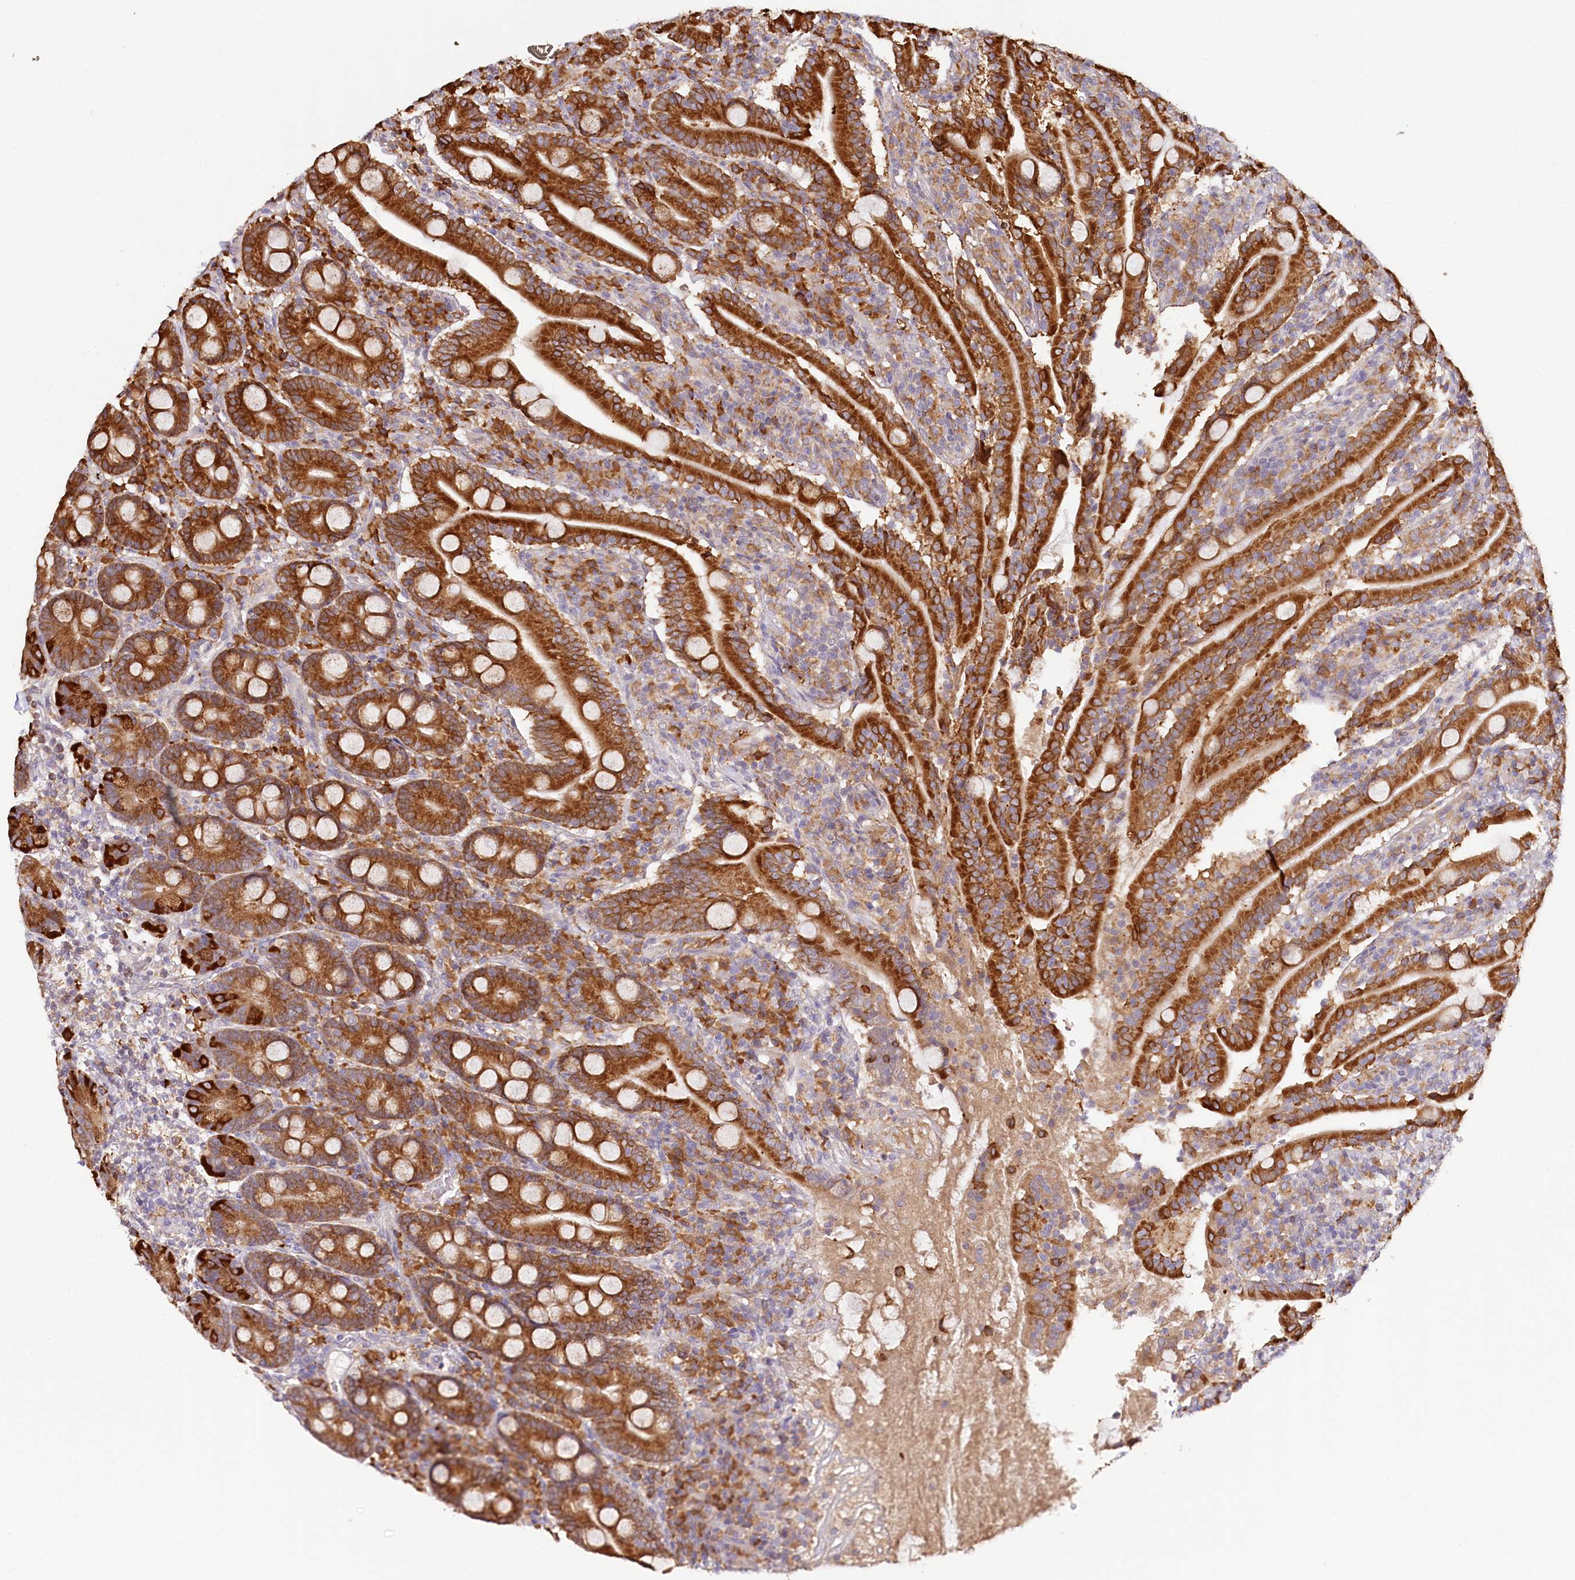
{"staining": {"intensity": "strong", "quantity": ">75%", "location": "cytoplasmic/membranous"}, "tissue": "duodenum", "cell_type": "Glandular cells", "image_type": "normal", "snomed": [{"axis": "morphology", "description": "Normal tissue, NOS"}, {"axis": "topography", "description": "Duodenum"}], "caption": "Immunohistochemical staining of normal human duodenum demonstrates >75% levels of strong cytoplasmic/membranous protein positivity in approximately >75% of glandular cells. (brown staining indicates protein expression, while blue staining denotes nuclei).", "gene": "VEGFA", "patient": {"sex": "male", "age": 35}}